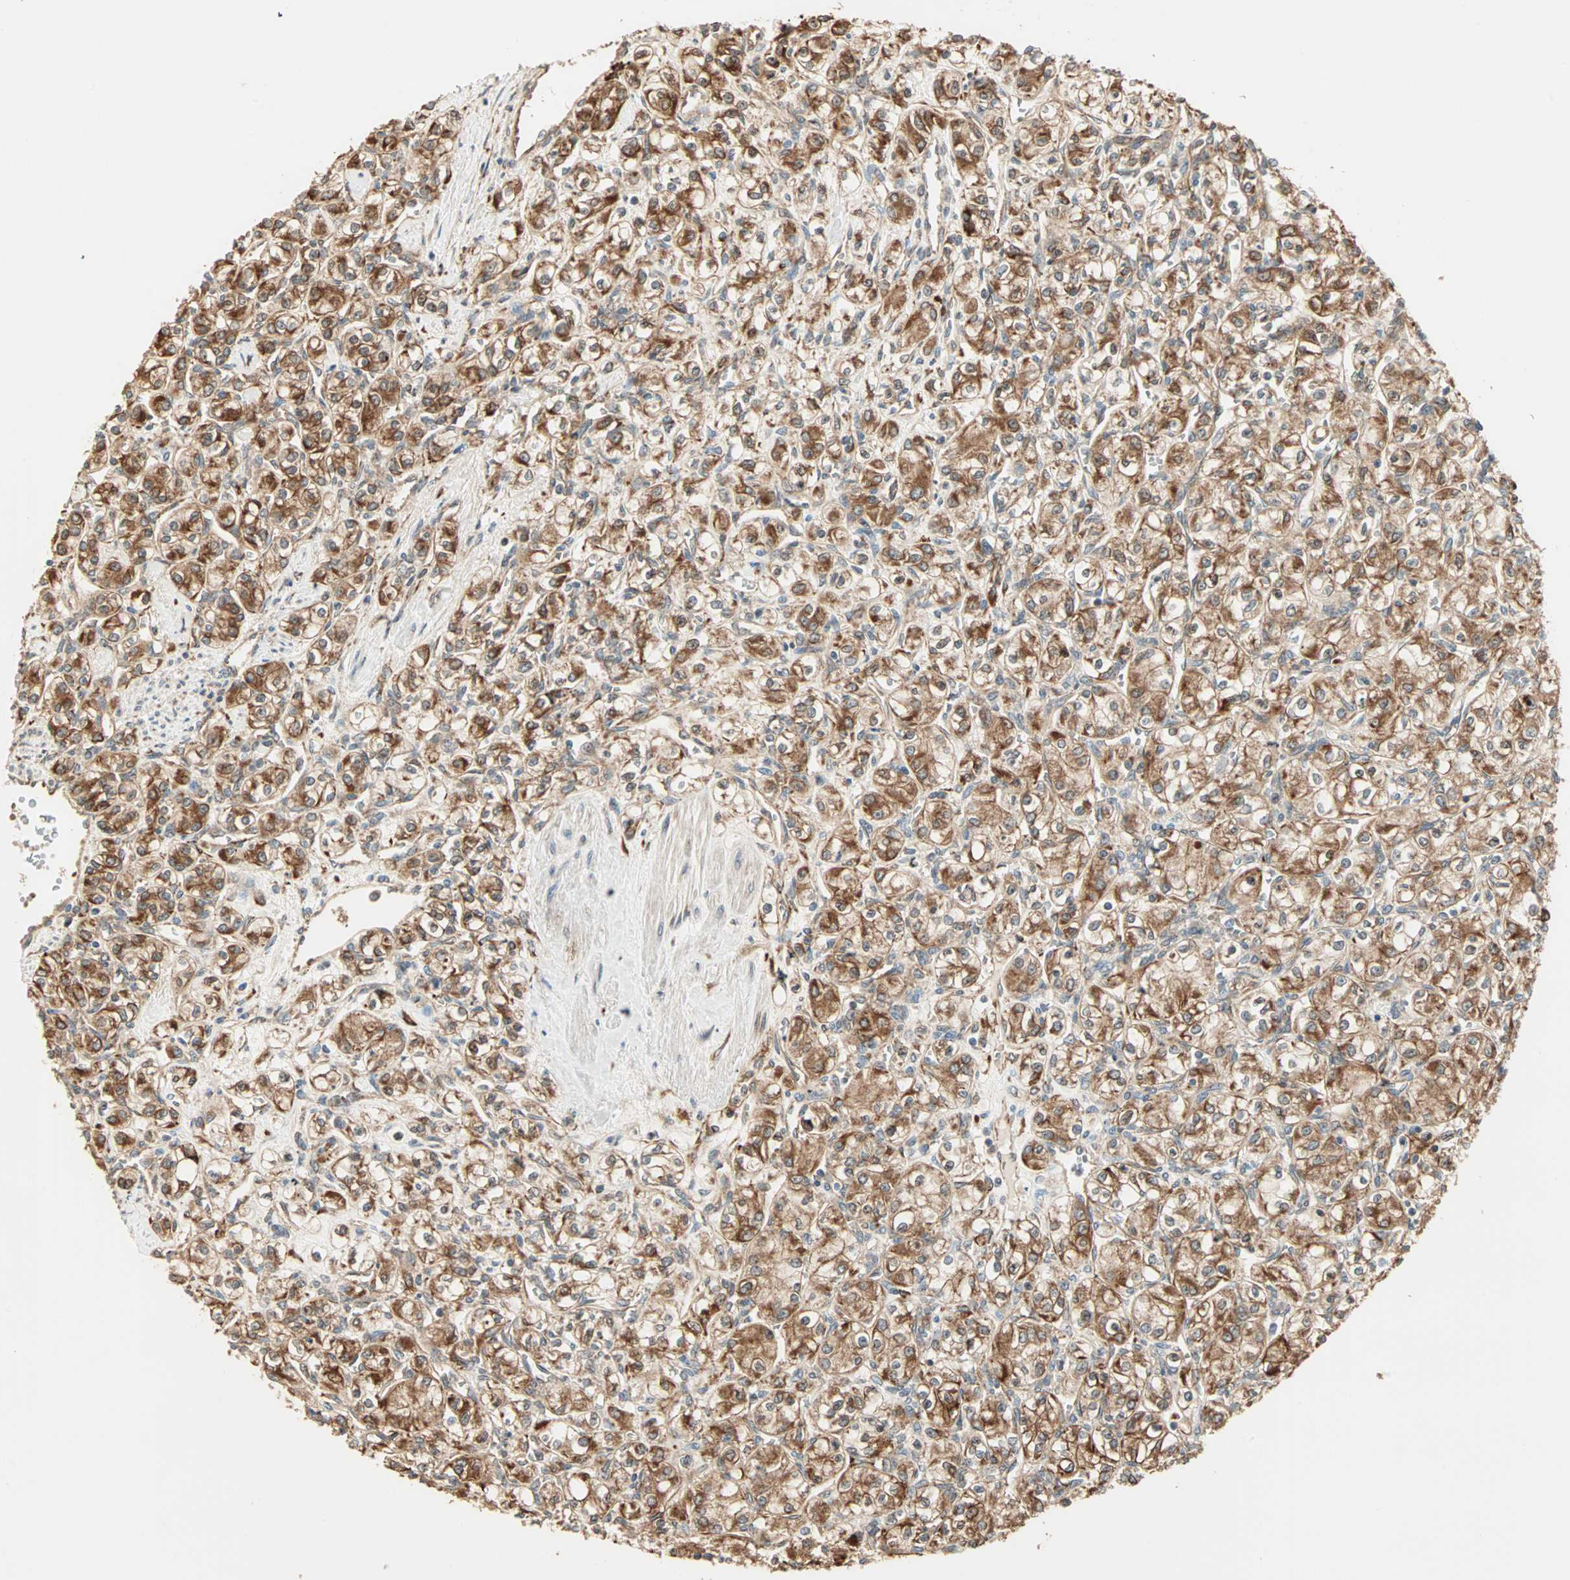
{"staining": {"intensity": "strong", "quantity": ">75%", "location": "cytoplasmic/membranous"}, "tissue": "renal cancer", "cell_type": "Tumor cells", "image_type": "cancer", "snomed": [{"axis": "morphology", "description": "Adenocarcinoma, NOS"}, {"axis": "topography", "description": "Kidney"}], "caption": "Protein staining of adenocarcinoma (renal) tissue shows strong cytoplasmic/membranous positivity in about >75% of tumor cells. The staining is performed using DAB brown chromogen to label protein expression. The nuclei are counter-stained blue using hematoxylin.", "gene": "P4HA1", "patient": {"sex": "male", "age": 77}}